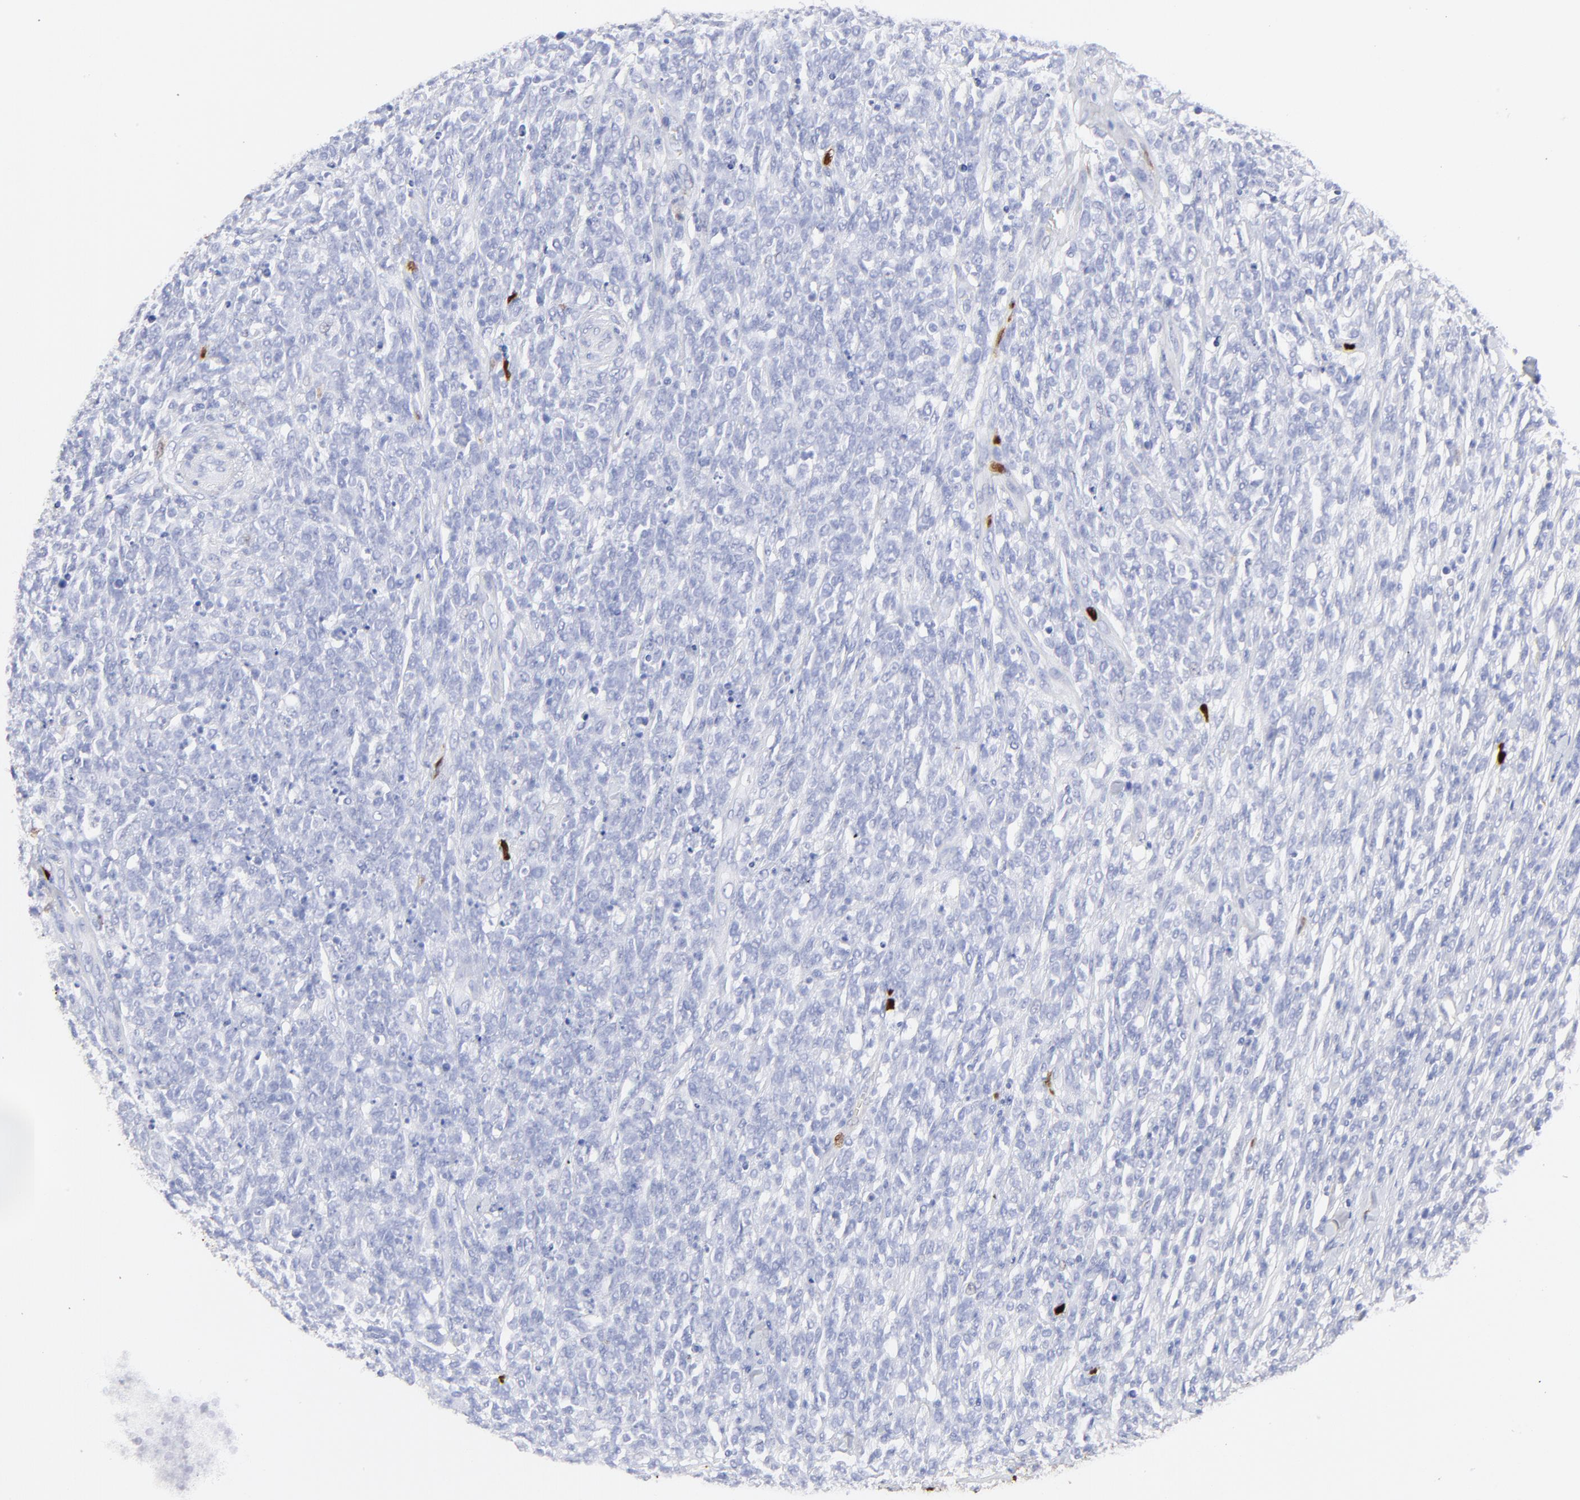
{"staining": {"intensity": "negative", "quantity": "none", "location": "none"}, "tissue": "lymphoma", "cell_type": "Tumor cells", "image_type": "cancer", "snomed": [{"axis": "morphology", "description": "Malignant lymphoma, non-Hodgkin's type, High grade"}, {"axis": "topography", "description": "Lymph node"}], "caption": "Lymphoma was stained to show a protein in brown. There is no significant positivity in tumor cells.", "gene": "S100A12", "patient": {"sex": "female", "age": 73}}